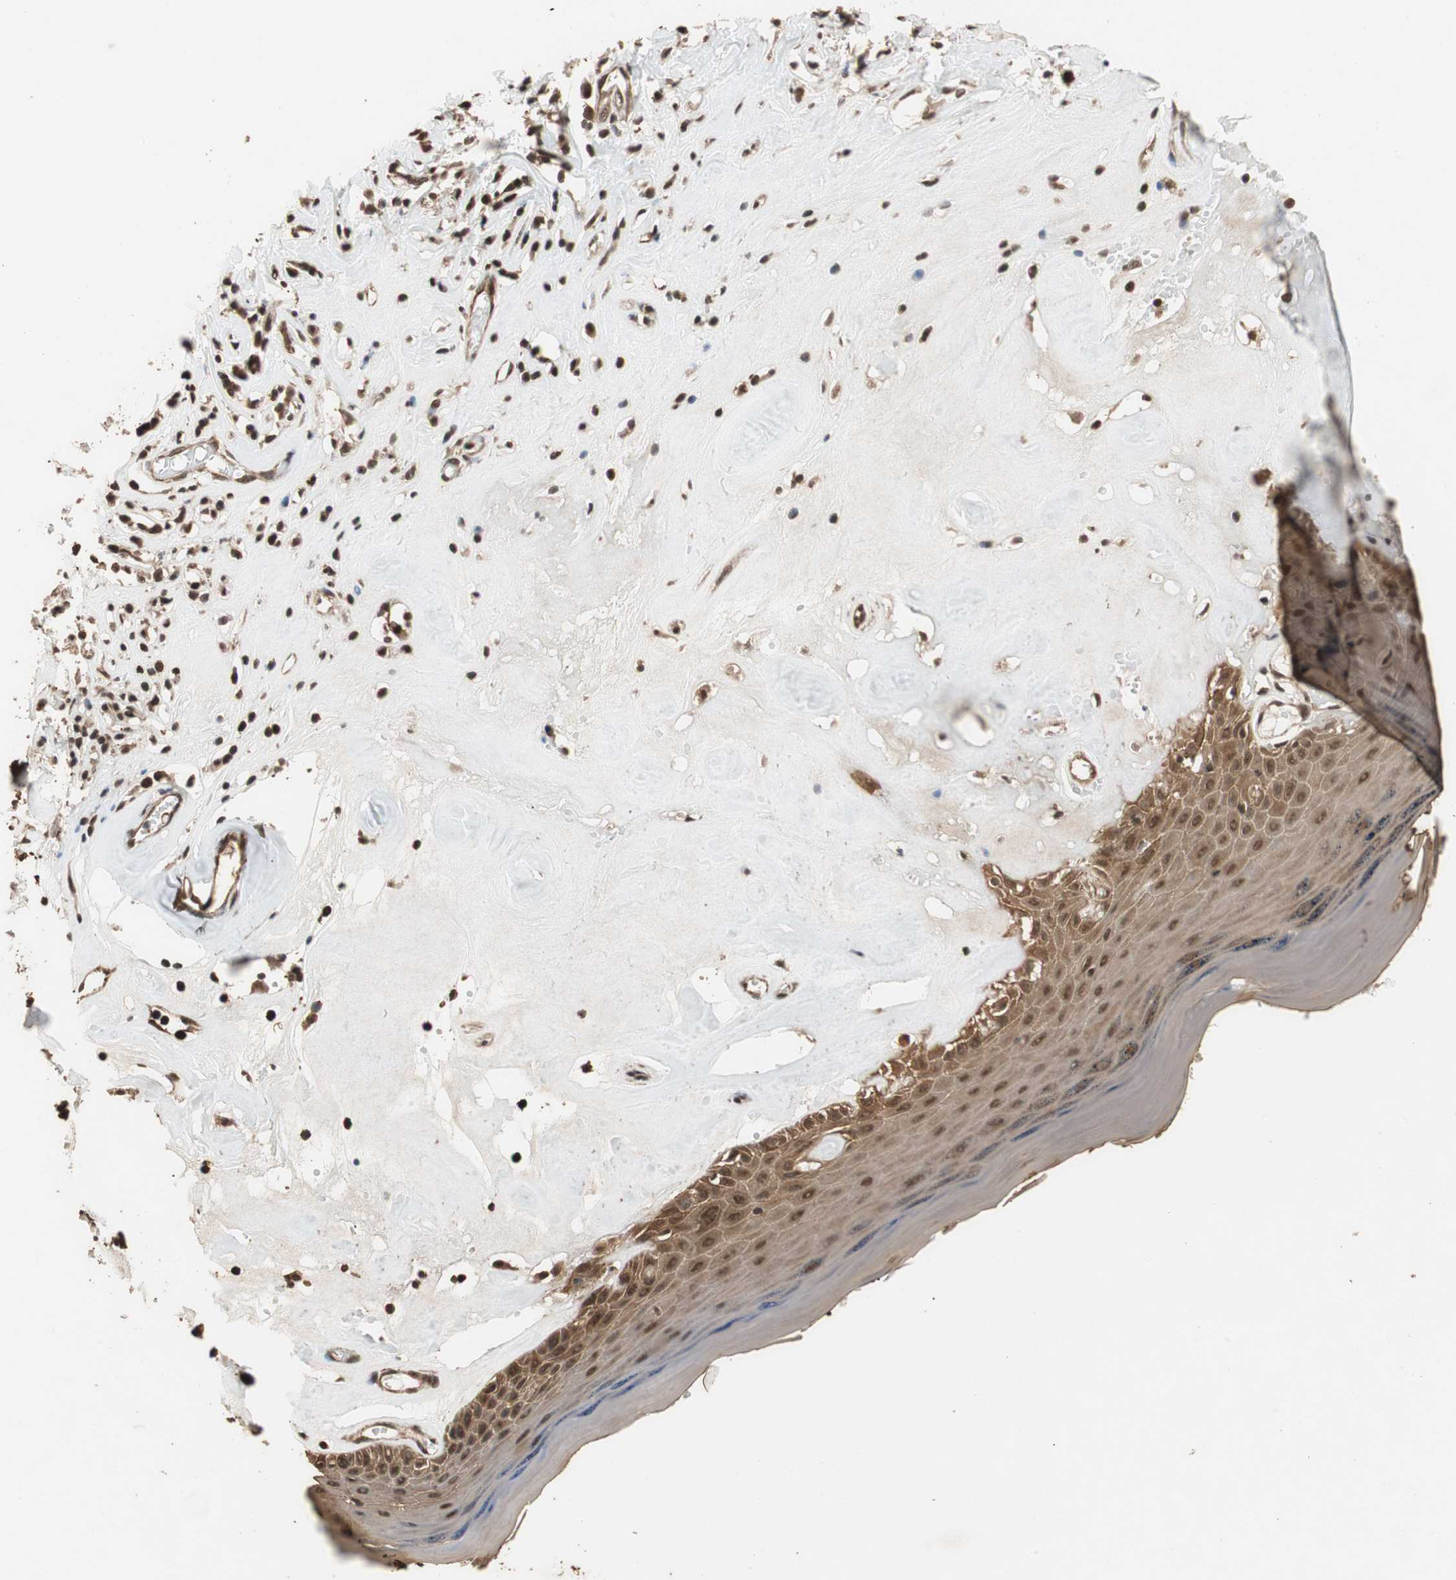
{"staining": {"intensity": "strong", "quantity": ">75%", "location": "cytoplasmic/membranous,nuclear"}, "tissue": "skin", "cell_type": "Epidermal cells", "image_type": "normal", "snomed": [{"axis": "morphology", "description": "Normal tissue, NOS"}, {"axis": "morphology", "description": "Inflammation, NOS"}, {"axis": "topography", "description": "Vulva"}], "caption": "This image displays benign skin stained with immunohistochemistry to label a protein in brown. The cytoplasmic/membranous,nuclear of epidermal cells show strong positivity for the protein. Nuclei are counter-stained blue.", "gene": "CDC5L", "patient": {"sex": "female", "age": 84}}